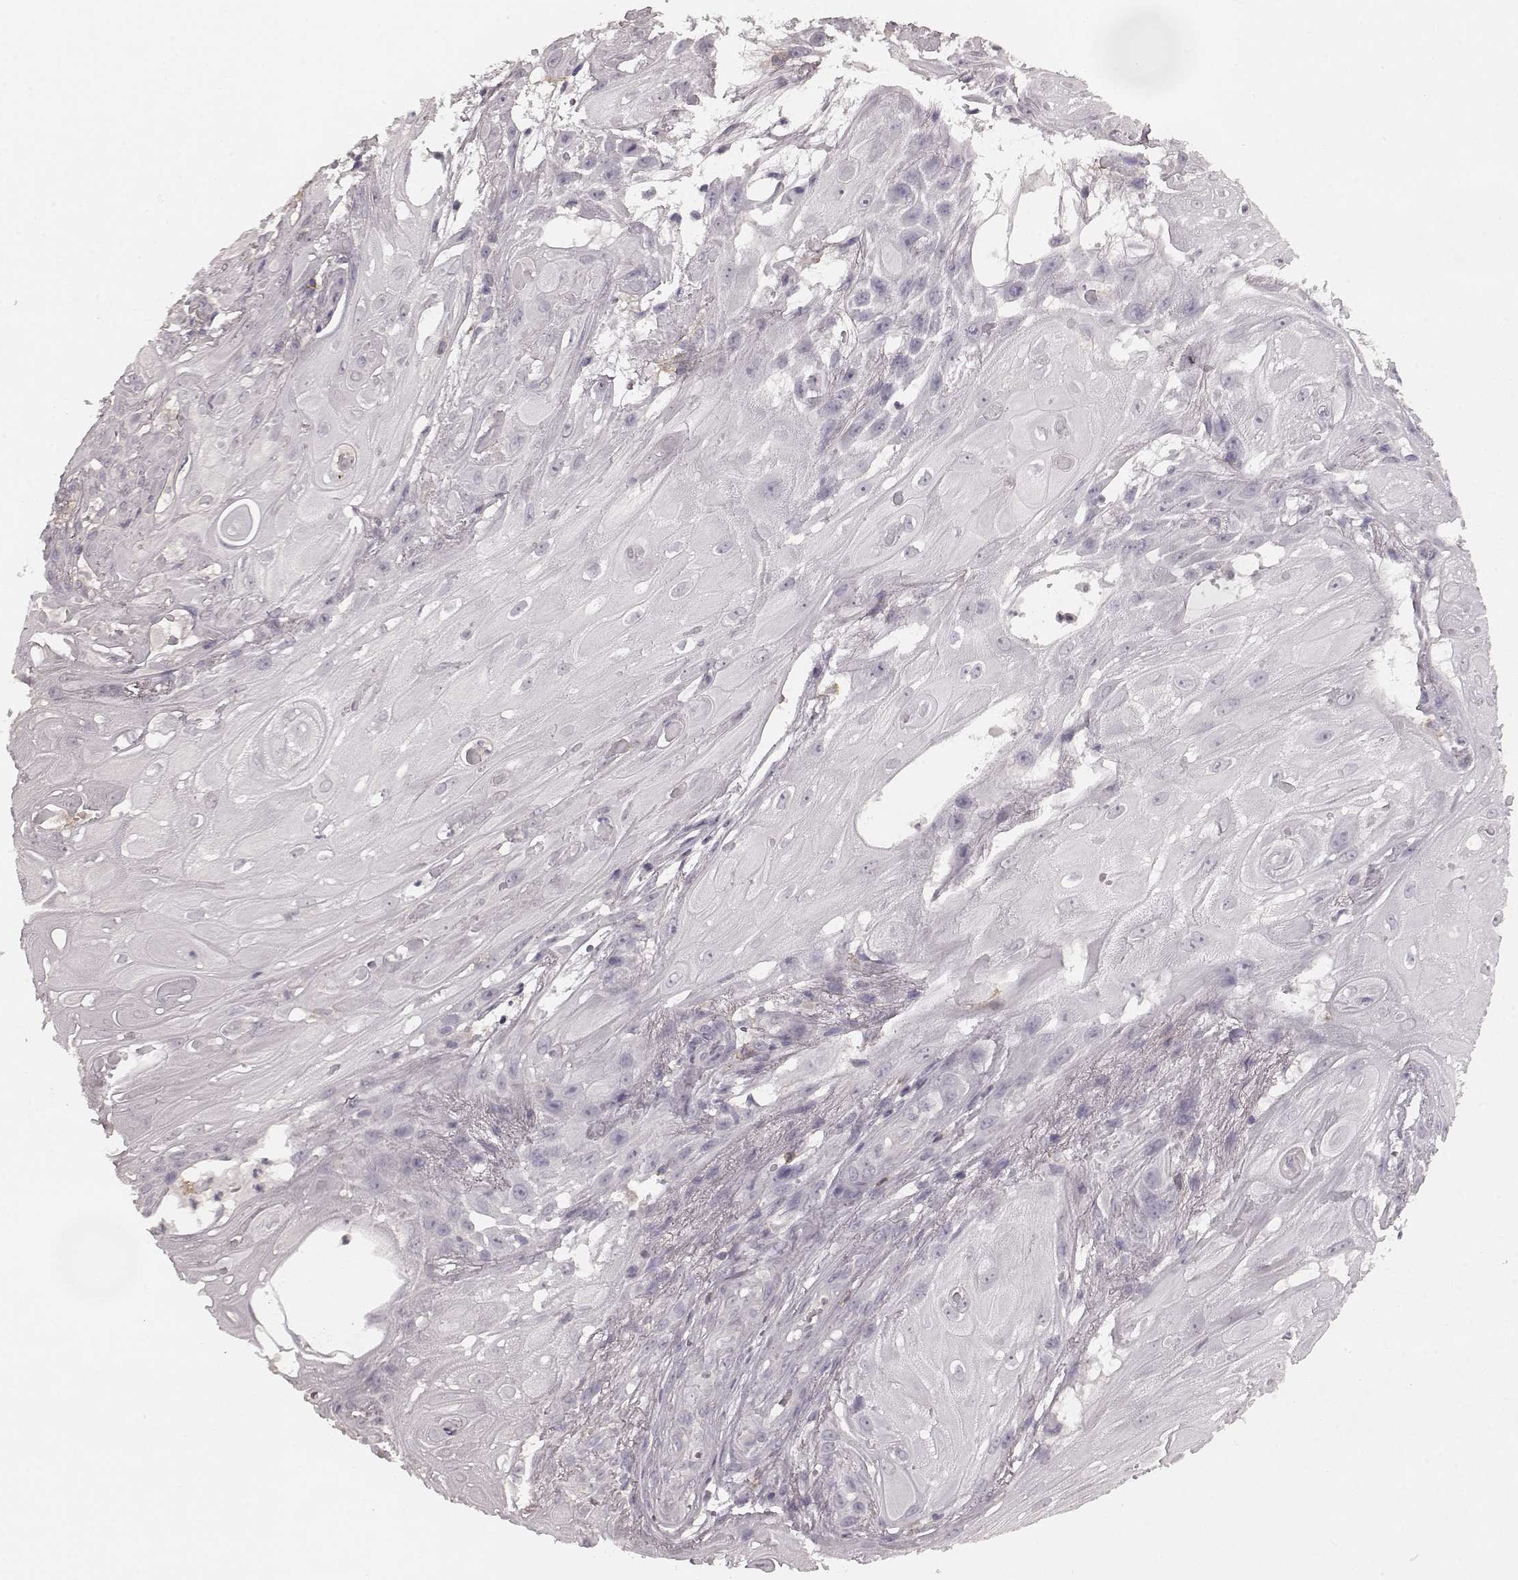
{"staining": {"intensity": "negative", "quantity": "none", "location": "none"}, "tissue": "skin cancer", "cell_type": "Tumor cells", "image_type": "cancer", "snomed": [{"axis": "morphology", "description": "Squamous cell carcinoma, NOS"}, {"axis": "topography", "description": "Skin"}], "caption": "IHC histopathology image of skin cancer (squamous cell carcinoma) stained for a protein (brown), which reveals no staining in tumor cells.", "gene": "CD28", "patient": {"sex": "male", "age": 62}}